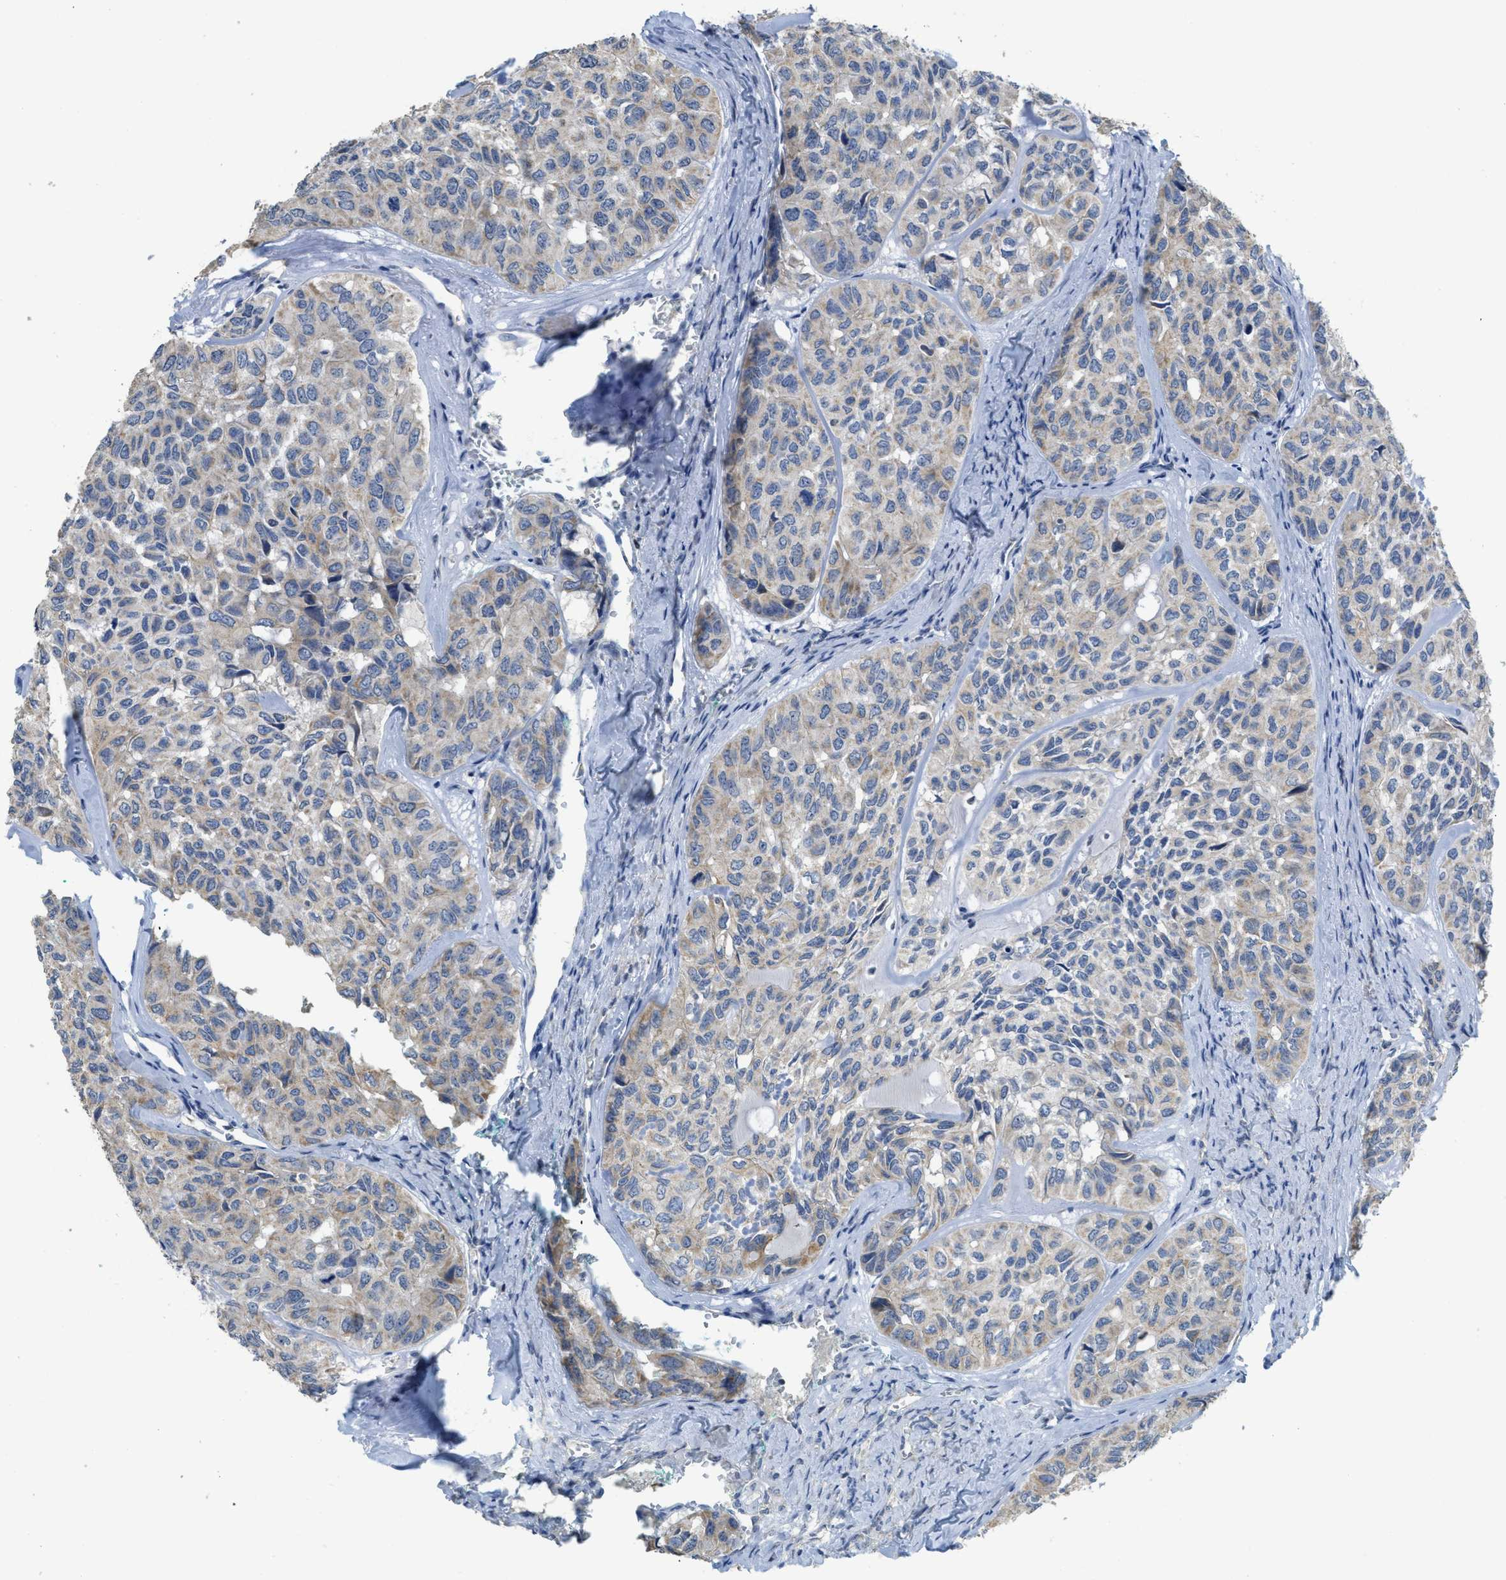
{"staining": {"intensity": "weak", "quantity": ">75%", "location": "cytoplasmic/membranous"}, "tissue": "head and neck cancer", "cell_type": "Tumor cells", "image_type": "cancer", "snomed": [{"axis": "morphology", "description": "Adenocarcinoma, NOS"}, {"axis": "topography", "description": "Salivary gland, NOS"}, {"axis": "topography", "description": "Head-Neck"}], "caption": "Immunohistochemistry (DAB (3,3'-diaminobenzidine)) staining of head and neck cancer (adenocarcinoma) shows weak cytoplasmic/membranous protein positivity in approximately >75% of tumor cells.", "gene": "SFXN2", "patient": {"sex": "female", "age": 76}}